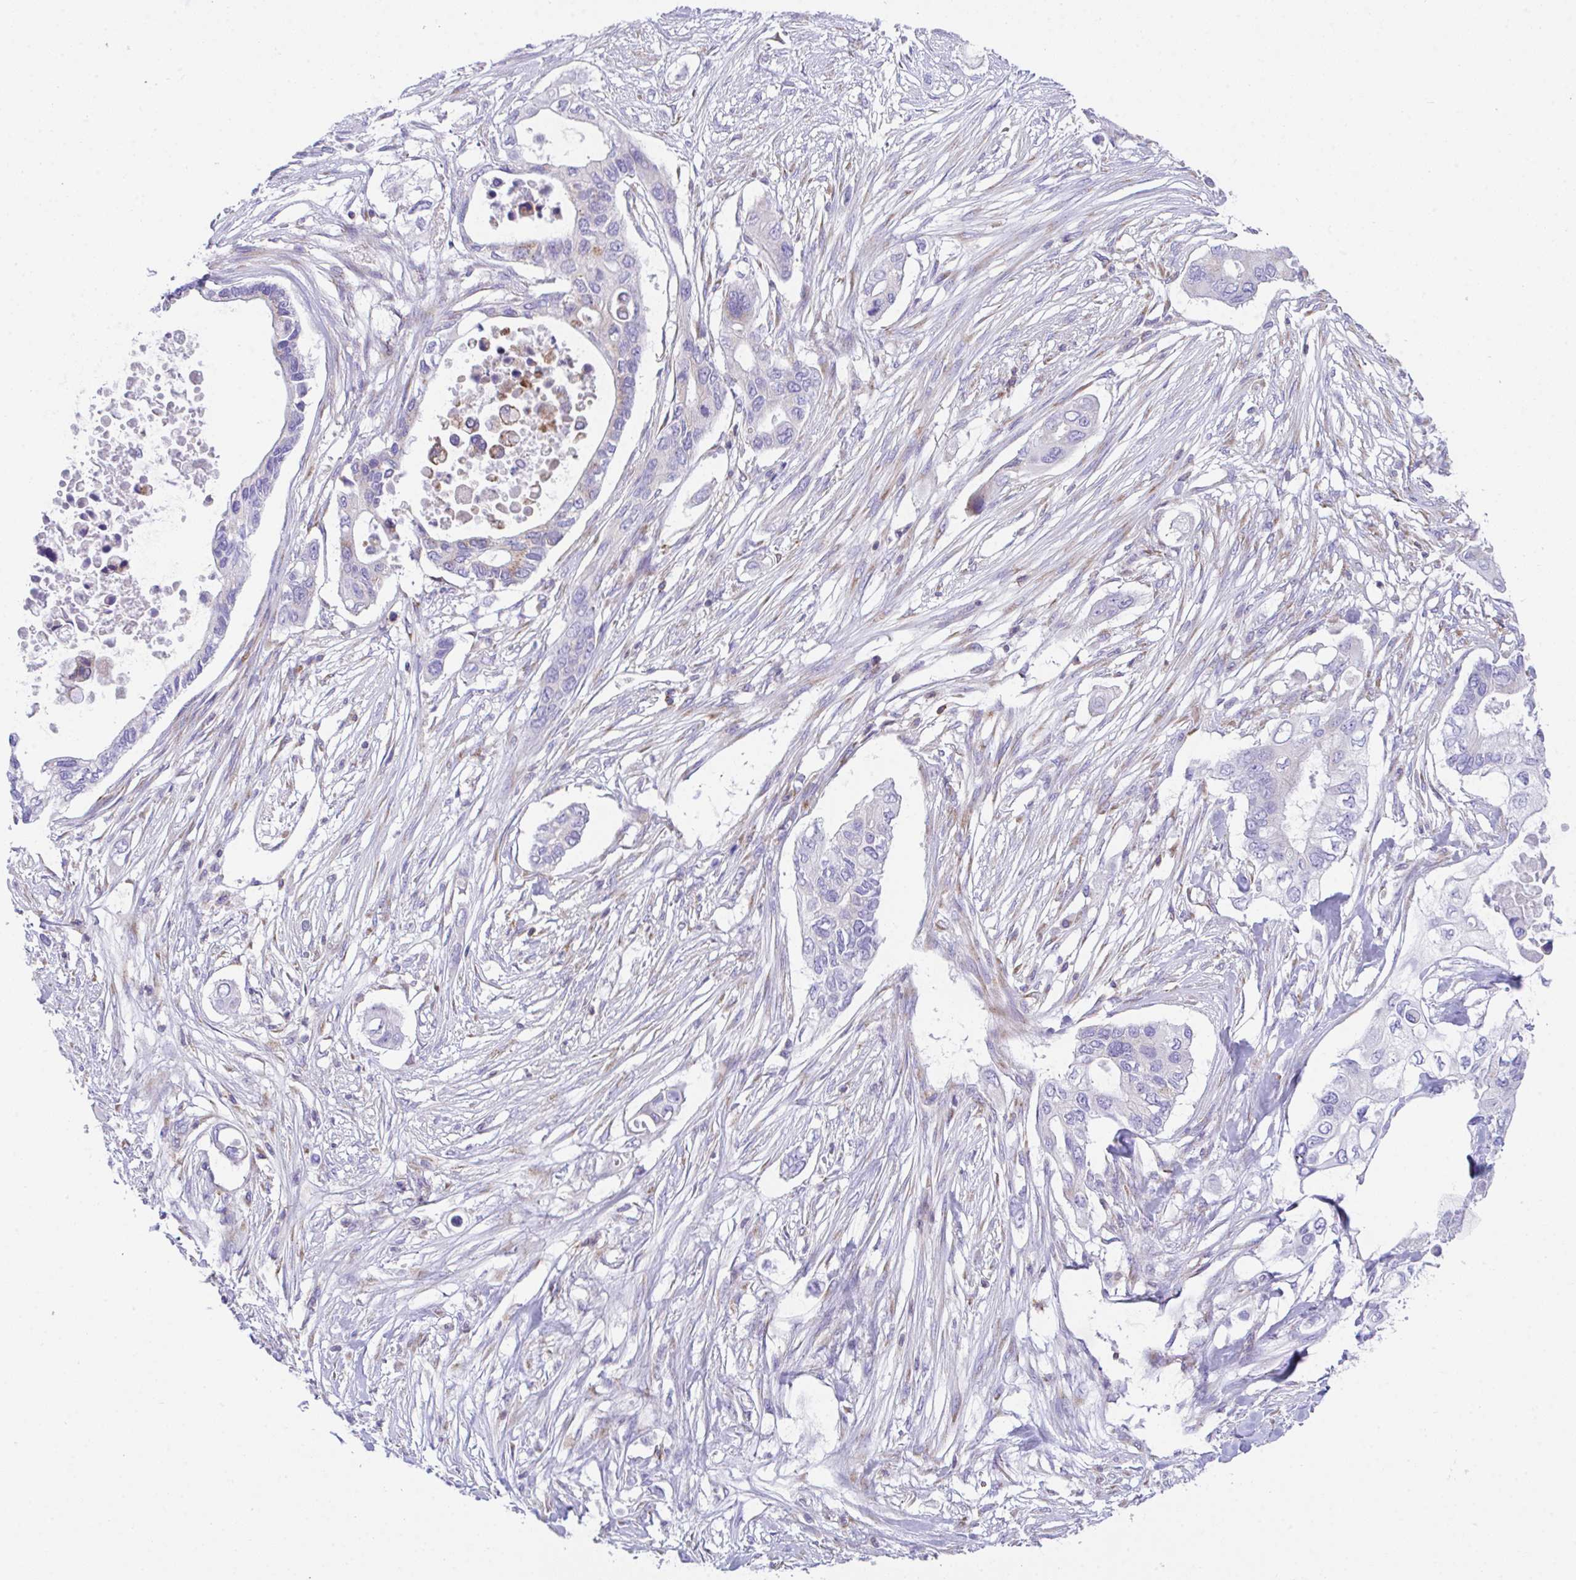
{"staining": {"intensity": "negative", "quantity": "none", "location": "none"}, "tissue": "pancreatic cancer", "cell_type": "Tumor cells", "image_type": "cancer", "snomed": [{"axis": "morphology", "description": "Adenocarcinoma, NOS"}, {"axis": "topography", "description": "Pancreas"}], "caption": "Protein analysis of pancreatic cancer exhibits no significant positivity in tumor cells.", "gene": "MIA3", "patient": {"sex": "female", "age": 63}}